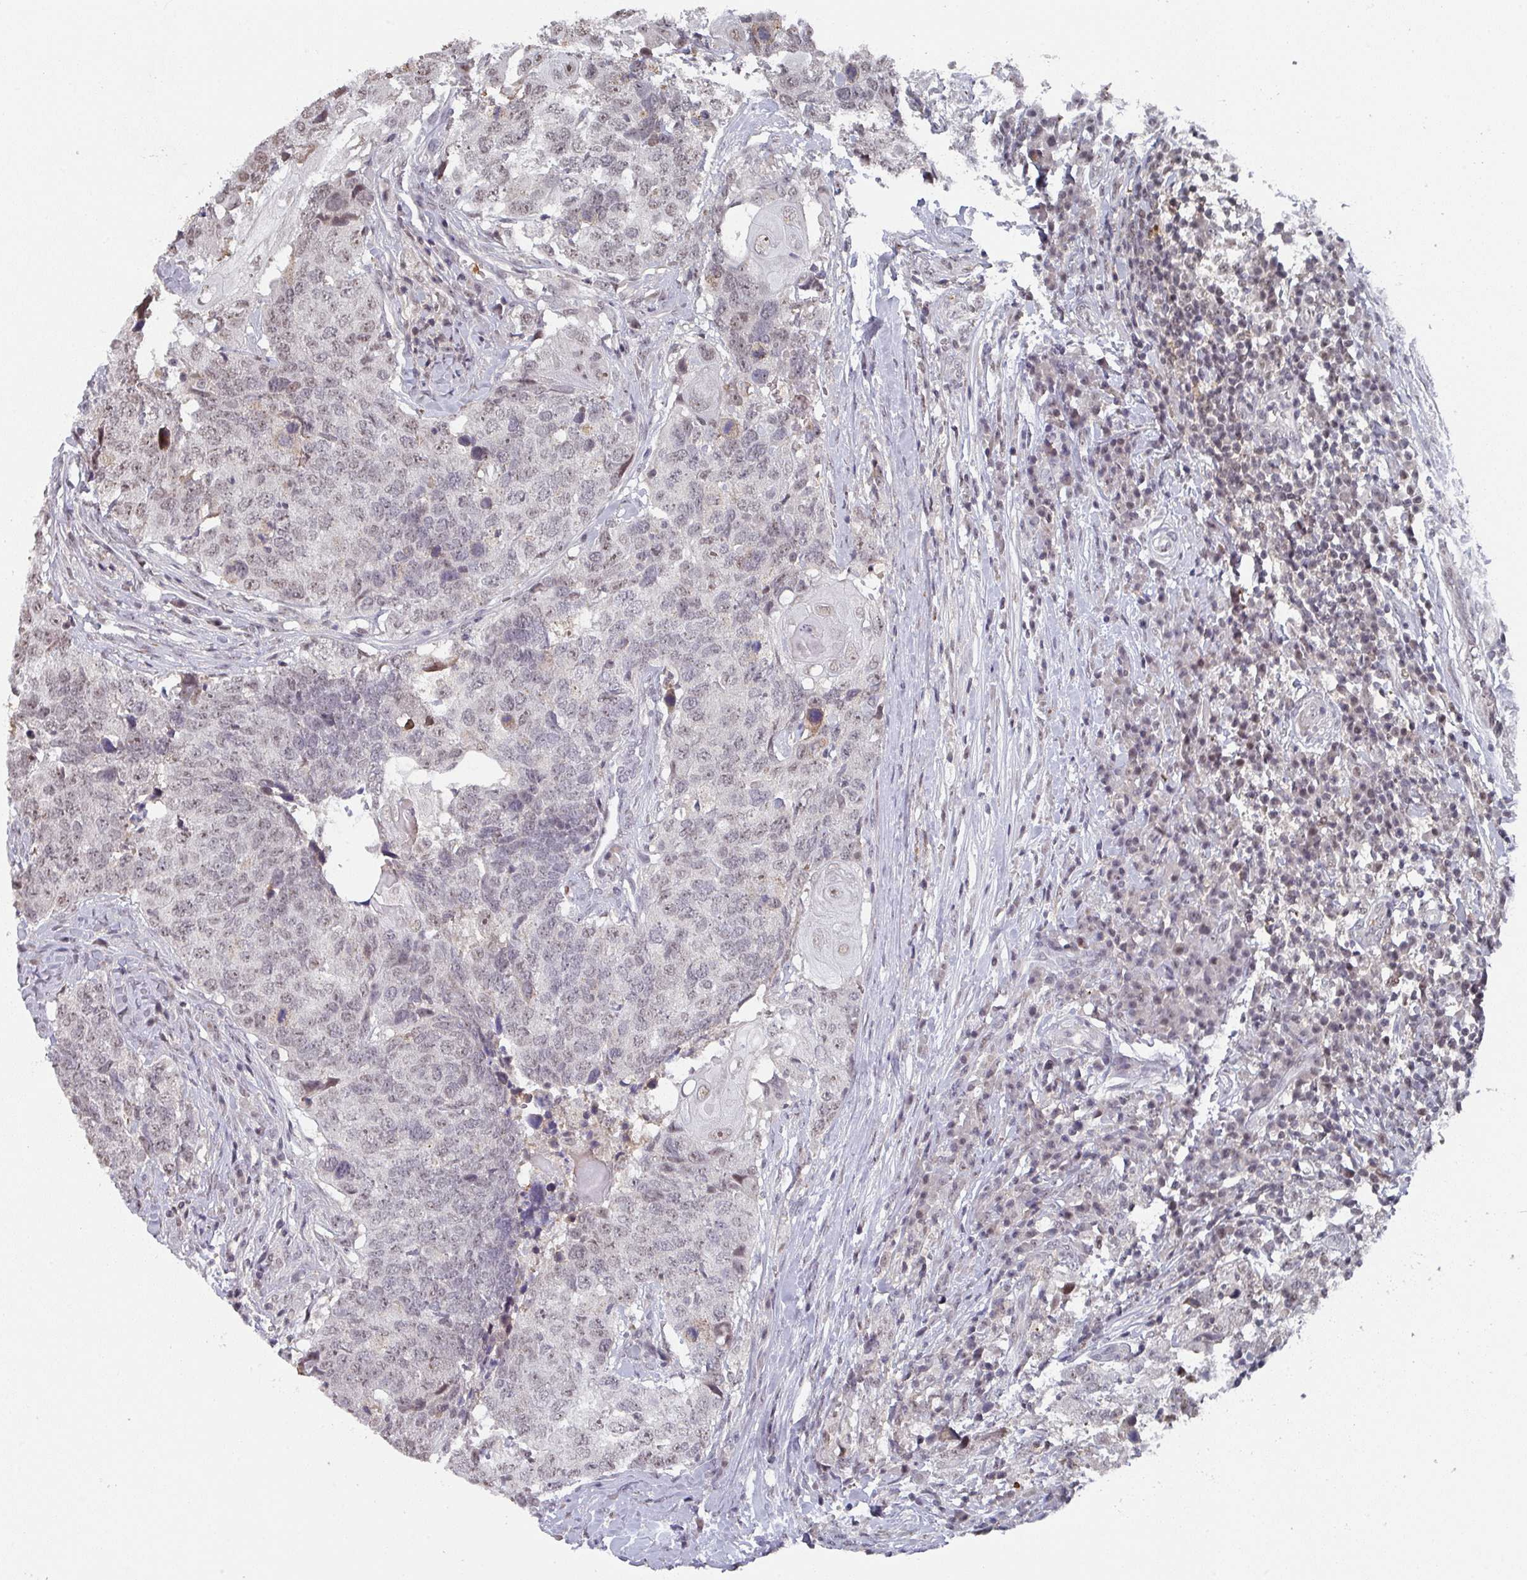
{"staining": {"intensity": "weak", "quantity": "25%-75%", "location": "nuclear"}, "tissue": "head and neck cancer", "cell_type": "Tumor cells", "image_type": "cancer", "snomed": [{"axis": "morphology", "description": "Normal tissue, NOS"}, {"axis": "morphology", "description": "Squamous cell carcinoma, NOS"}, {"axis": "topography", "description": "Skeletal muscle"}, {"axis": "topography", "description": "Vascular tissue"}, {"axis": "topography", "description": "Peripheral nerve tissue"}, {"axis": "topography", "description": "Head-Neck"}], "caption": "Weak nuclear expression for a protein is present in approximately 25%-75% of tumor cells of squamous cell carcinoma (head and neck) using IHC.", "gene": "ZNF654", "patient": {"sex": "male", "age": 66}}